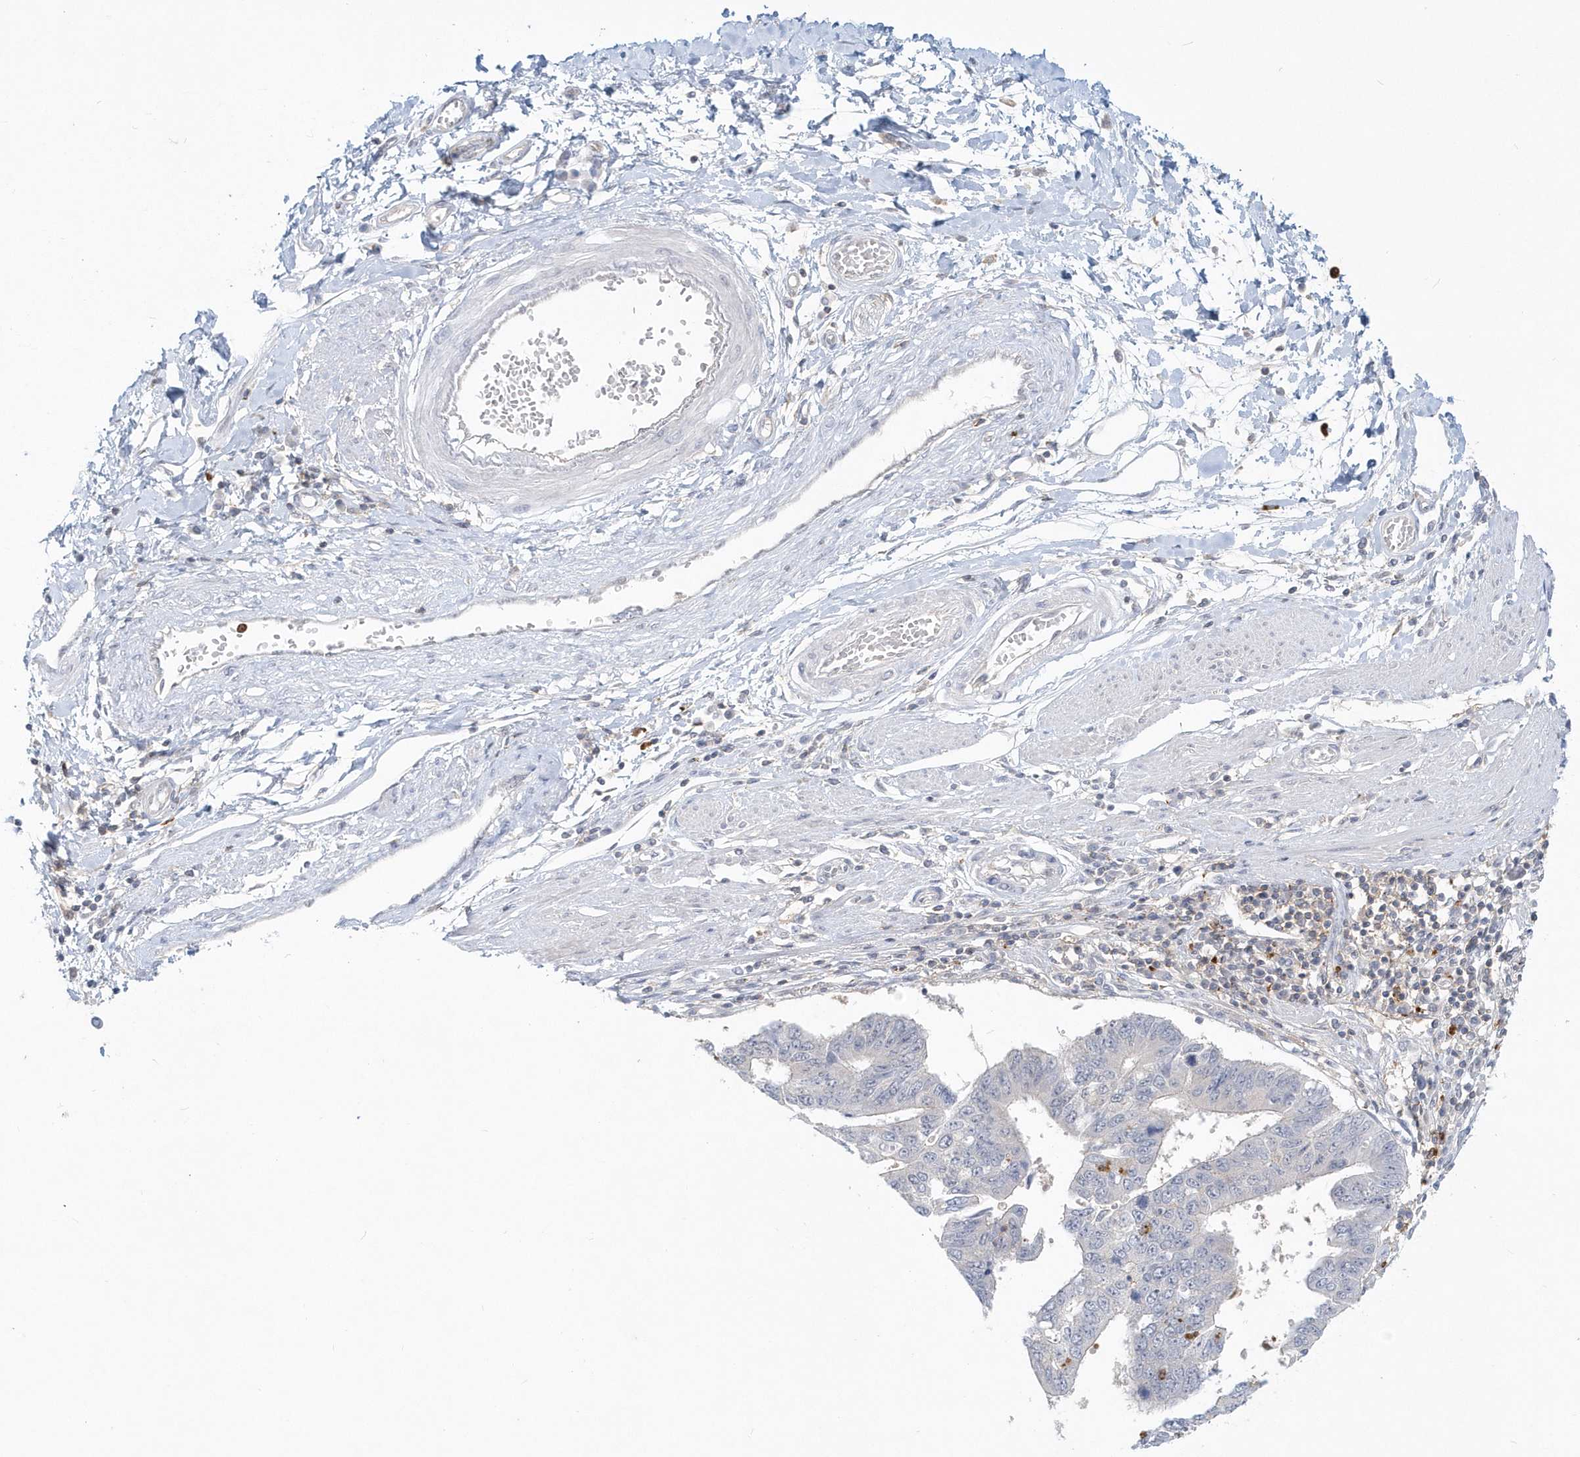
{"staining": {"intensity": "negative", "quantity": "none", "location": "none"}, "tissue": "stomach cancer", "cell_type": "Tumor cells", "image_type": "cancer", "snomed": [{"axis": "morphology", "description": "Adenocarcinoma, NOS"}, {"axis": "topography", "description": "Stomach"}], "caption": "Stomach cancer was stained to show a protein in brown. There is no significant expression in tumor cells.", "gene": "RNF7", "patient": {"sex": "male", "age": 59}}